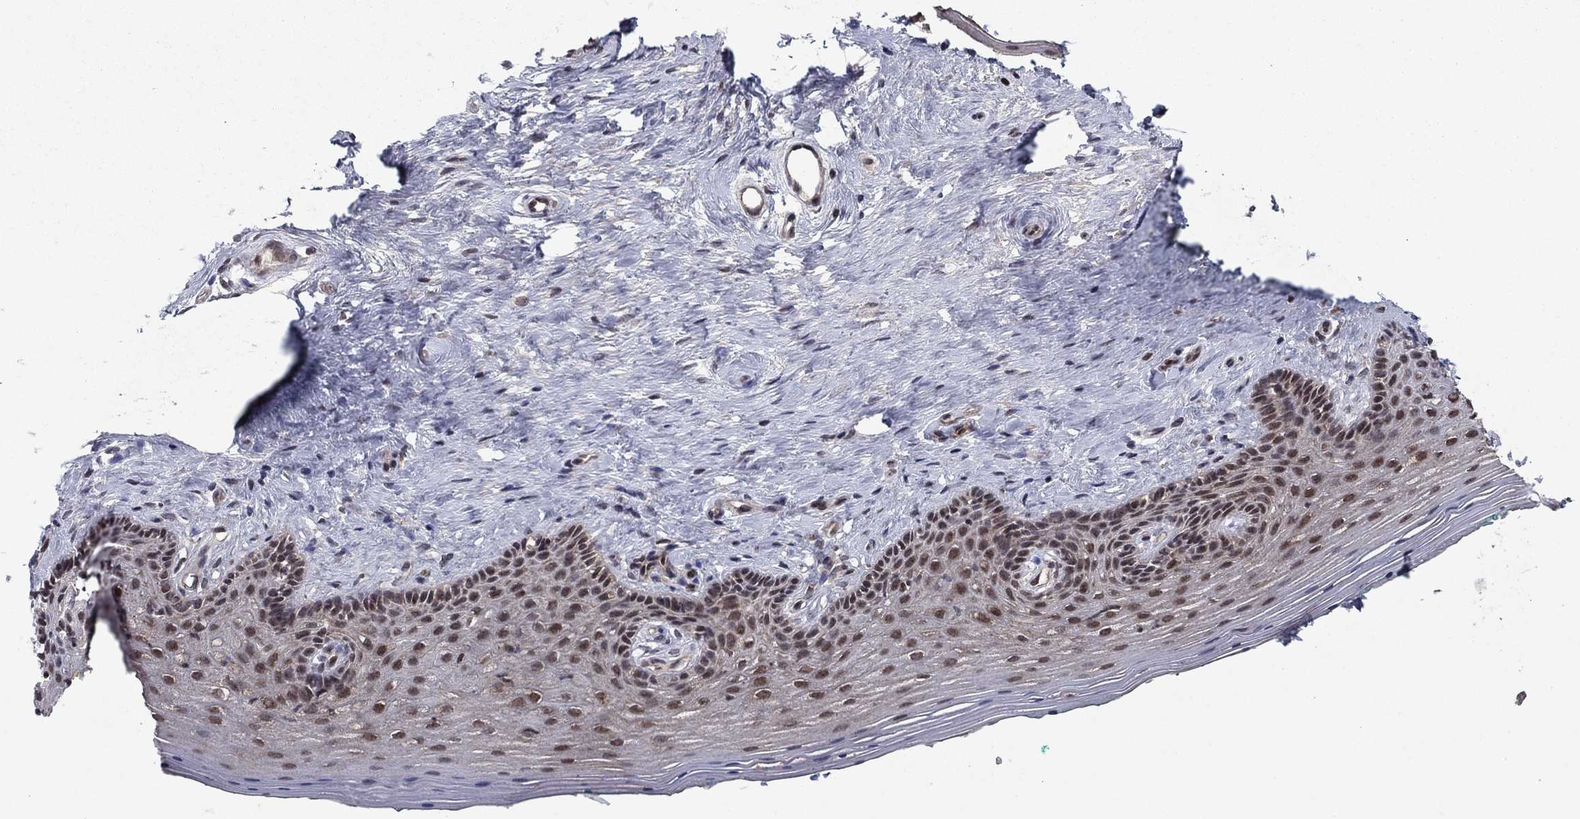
{"staining": {"intensity": "moderate", "quantity": "25%-75%", "location": "nuclear"}, "tissue": "vagina", "cell_type": "Squamous epithelial cells", "image_type": "normal", "snomed": [{"axis": "morphology", "description": "Normal tissue, NOS"}, {"axis": "topography", "description": "Vagina"}], "caption": "Immunohistochemistry micrograph of unremarkable vagina: vagina stained using IHC reveals medium levels of moderate protein expression localized specifically in the nuclear of squamous epithelial cells, appearing as a nuclear brown color.", "gene": "SORBS1", "patient": {"sex": "female", "age": 45}}